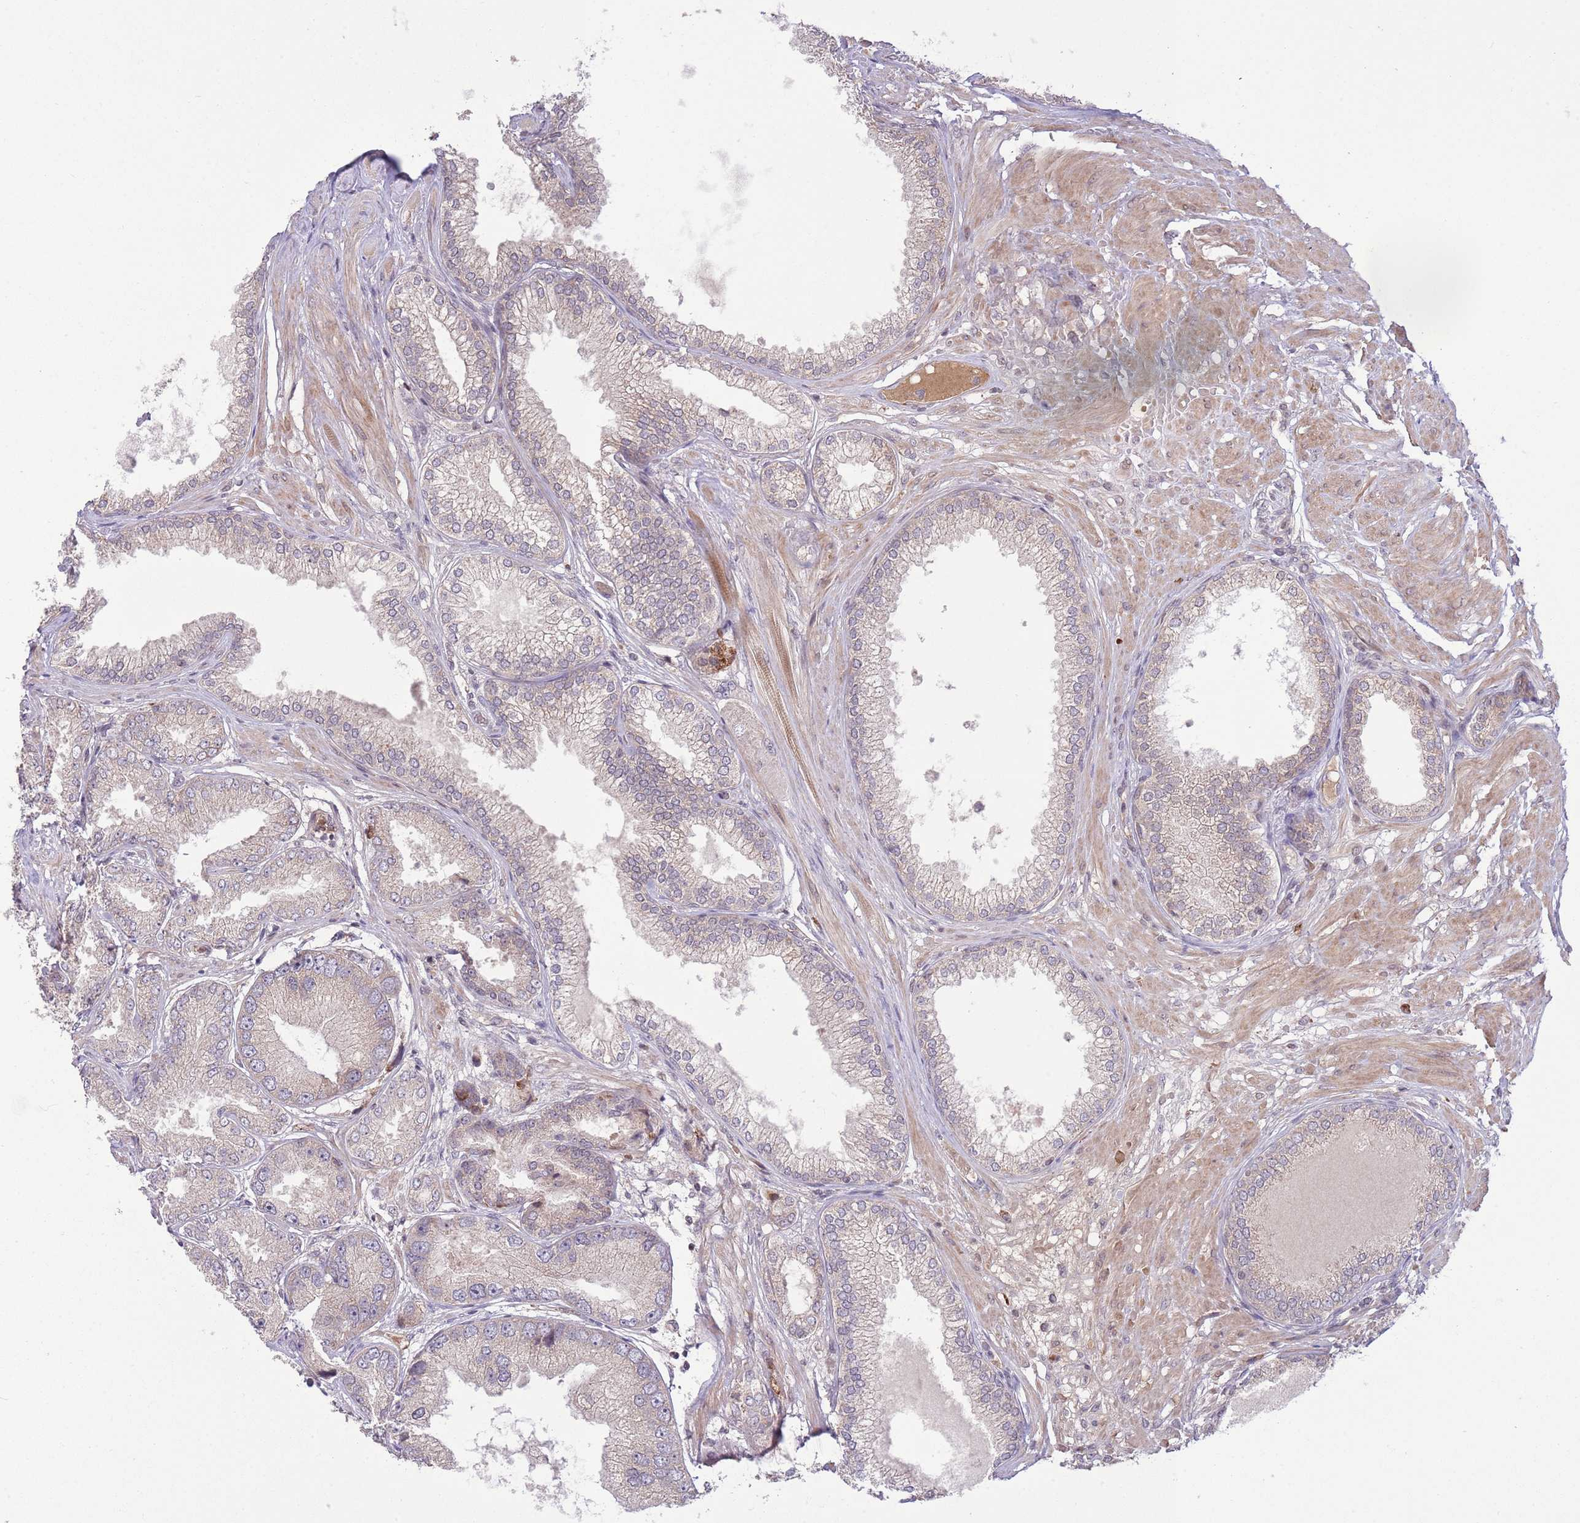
{"staining": {"intensity": "weak", "quantity": "25%-75%", "location": "cytoplasmic/membranous"}, "tissue": "prostate cancer", "cell_type": "Tumor cells", "image_type": "cancer", "snomed": [{"axis": "morphology", "description": "Adenocarcinoma, High grade"}, {"axis": "topography", "description": "Prostate"}], "caption": "An IHC micrograph of tumor tissue is shown. Protein staining in brown shows weak cytoplasmic/membranous positivity in prostate cancer (adenocarcinoma (high-grade)) within tumor cells. (DAB (3,3'-diaminobenzidine) IHC, brown staining for protein, blue staining for nuclei).", "gene": "DPP10", "patient": {"sex": "male", "age": 71}}